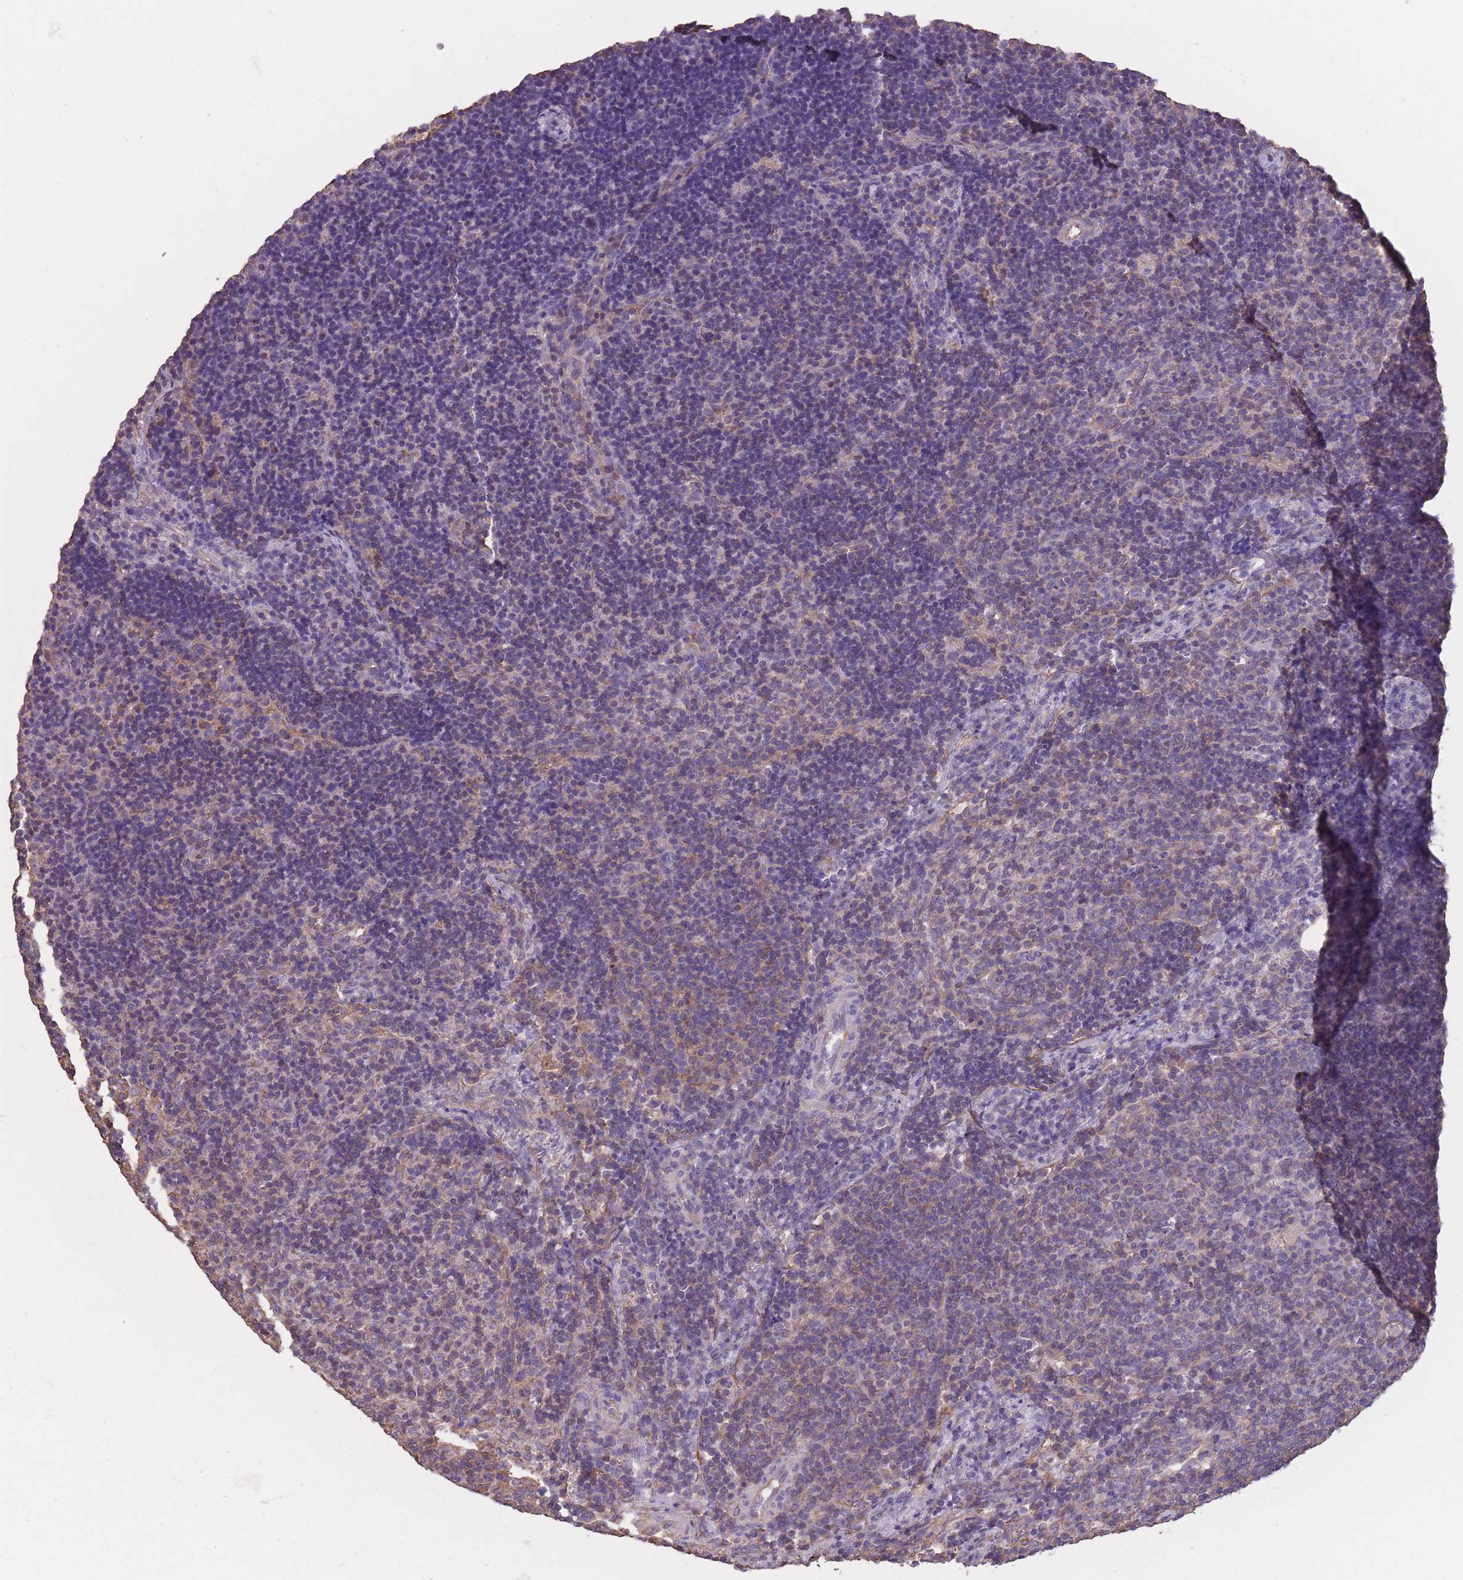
{"staining": {"intensity": "negative", "quantity": "none", "location": "none"}, "tissue": "lymph node", "cell_type": "Germinal center cells", "image_type": "normal", "snomed": [{"axis": "morphology", "description": "Normal tissue, NOS"}, {"axis": "topography", "description": "Lymph node"}], "caption": "DAB immunohistochemical staining of unremarkable human lymph node shows no significant staining in germinal center cells. (DAB (3,3'-diaminobenzidine) IHC, high magnification).", "gene": "ADD1", "patient": {"sex": "female", "age": 30}}